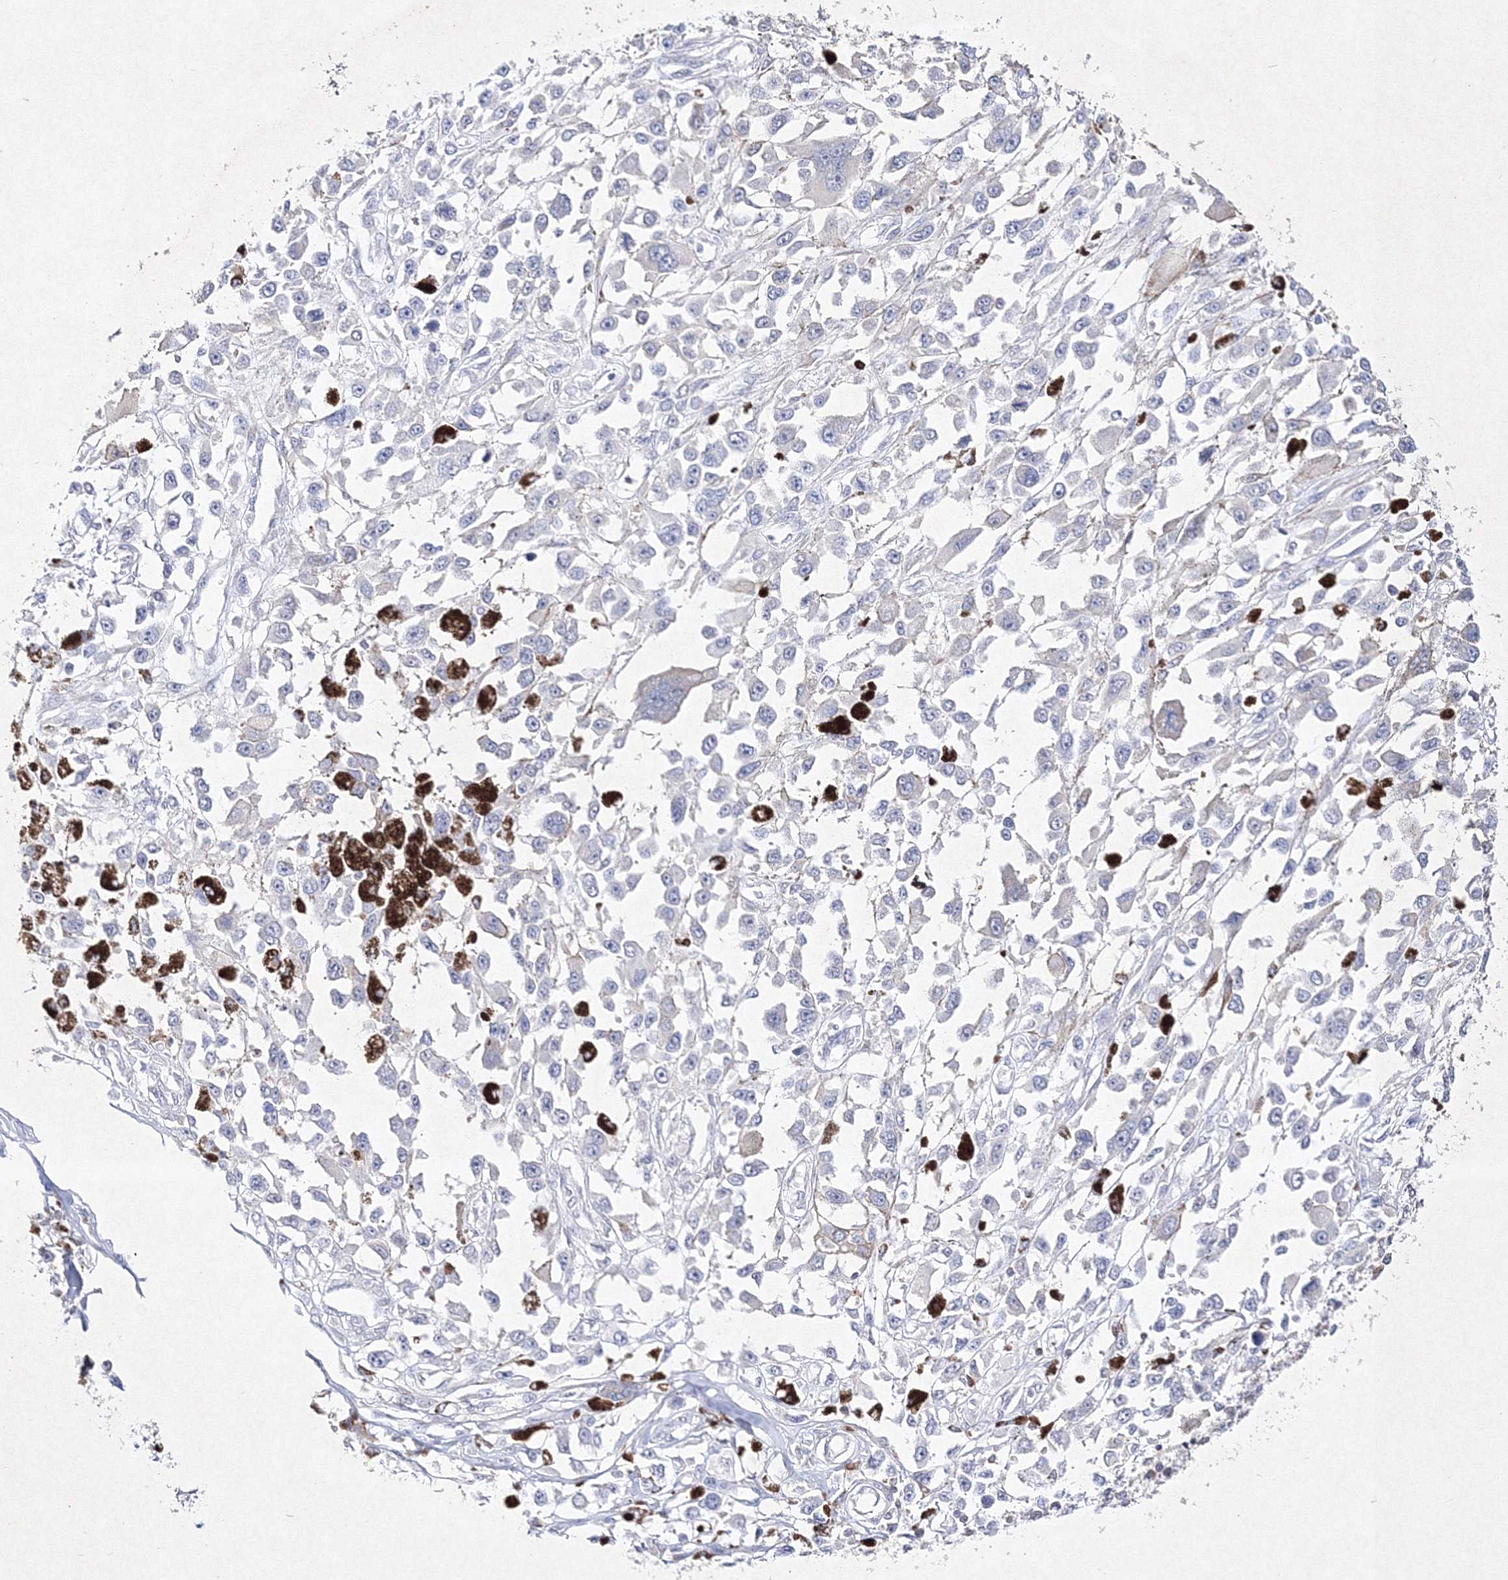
{"staining": {"intensity": "negative", "quantity": "none", "location": "none"}, "tissue": "melanoma", "cell_type": "Tumor cells", "image_type": "cancer", "snomed": [{"axis": "morphology", "description": "Malignant melanoma, Metastatic site"}, {"axis": "topography", "description": "Lymph node"}], "caption": "DAB (3,3'-diaminobenzidine) immunohistochemical staining of melanoma displays no significant staining in tumor cells. (DAB immunohistochemistry, high magnification).", "gene": "HCST", "patient": {"sex": "male", "age": 59}}